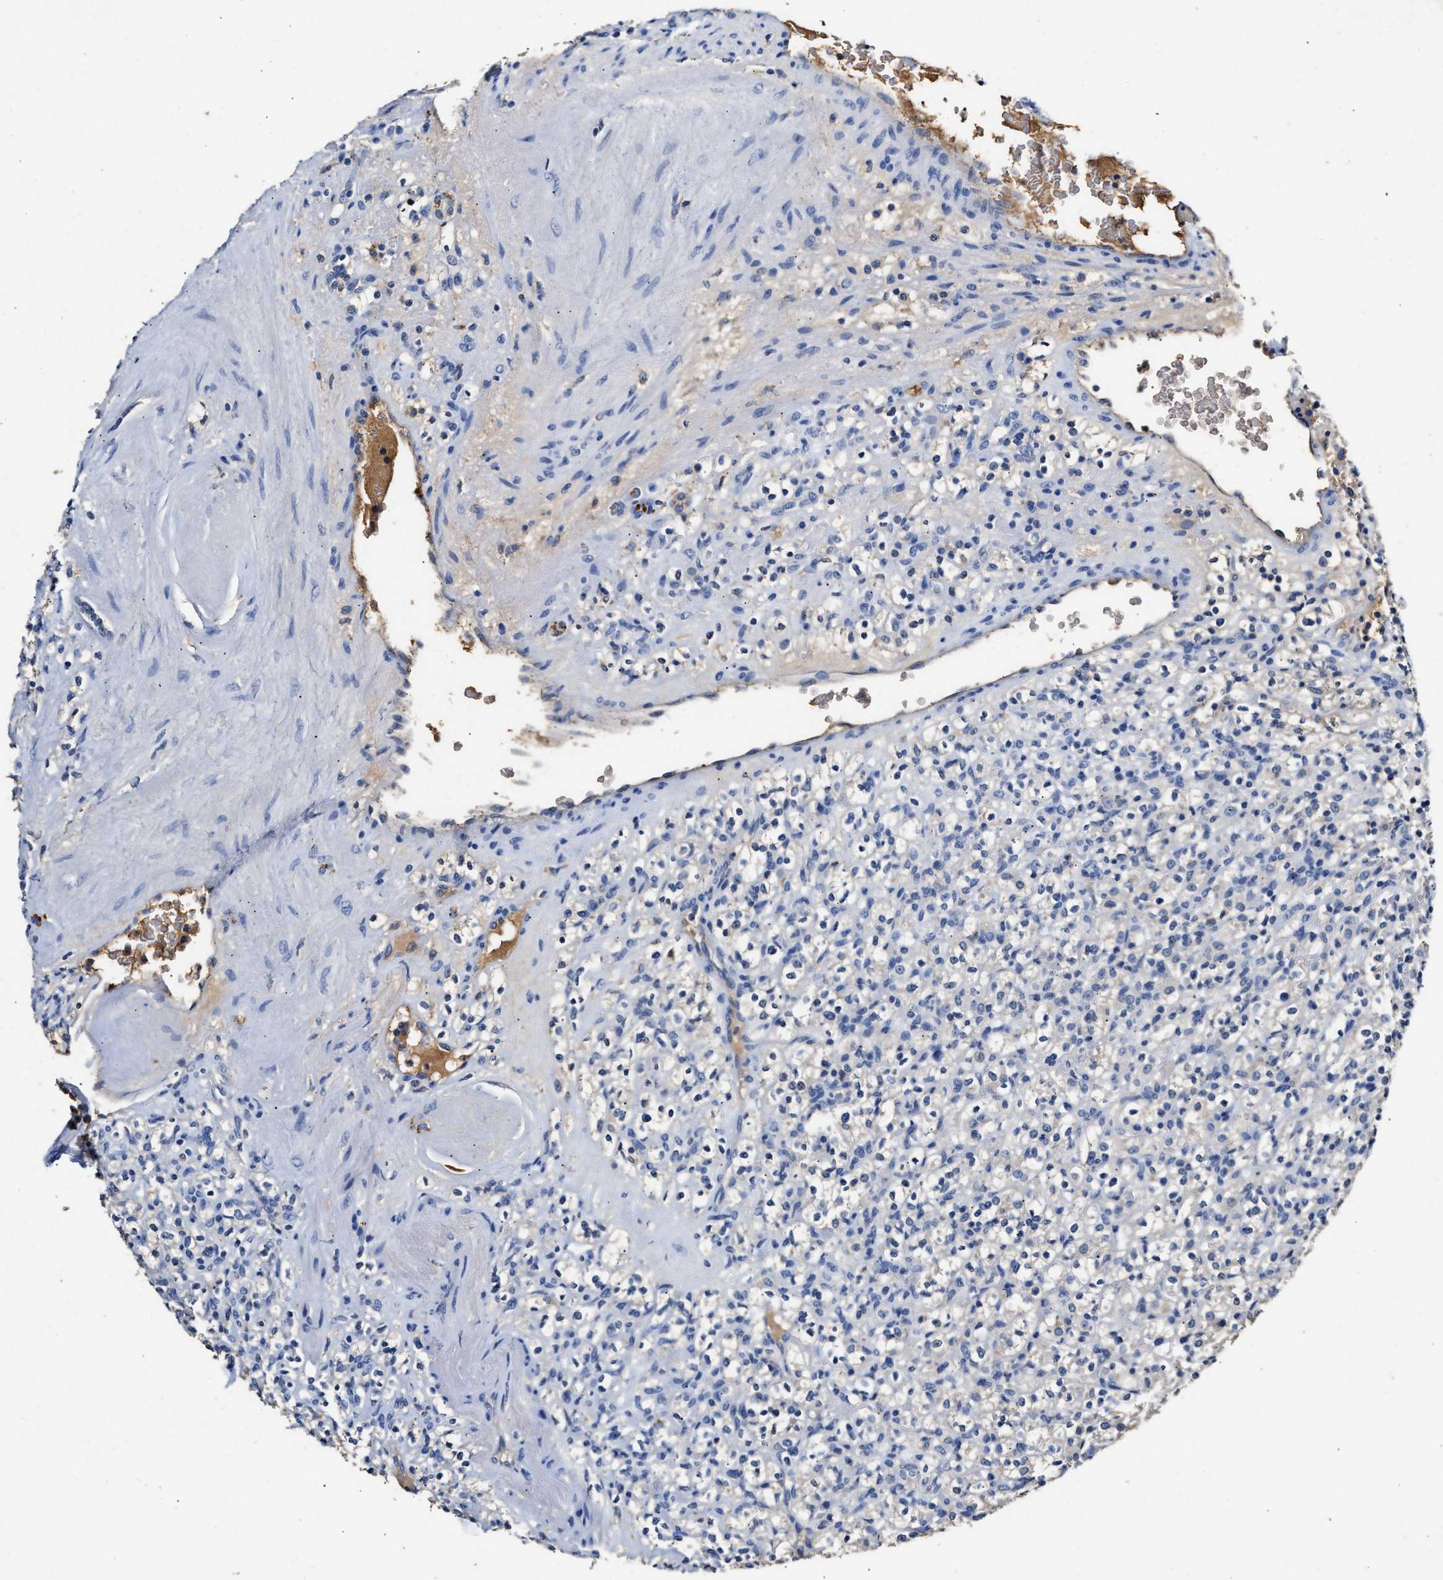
{"staining": {"intensity": "negative", "quantity": "none", "location": "none"}, "tissue": "renal cancer", "cell_type": "Tumor cells", "image_type": "cancer", "snomed": [{"axis": "morphology", "description": "Normal tissue, NOS"}, {"axis": "morphology", "description": "Adenocarcinoma, NOS"}, {"axis": "topography", "description": "Kidney"}], "caption": "DAB immunohistochemical staining of human renal cancer (adenocarcinoma) exhibits no significant staining in tumor cells.", "gene": "SLCO2B1", "patient": {"sex": "female", "age": 72}}